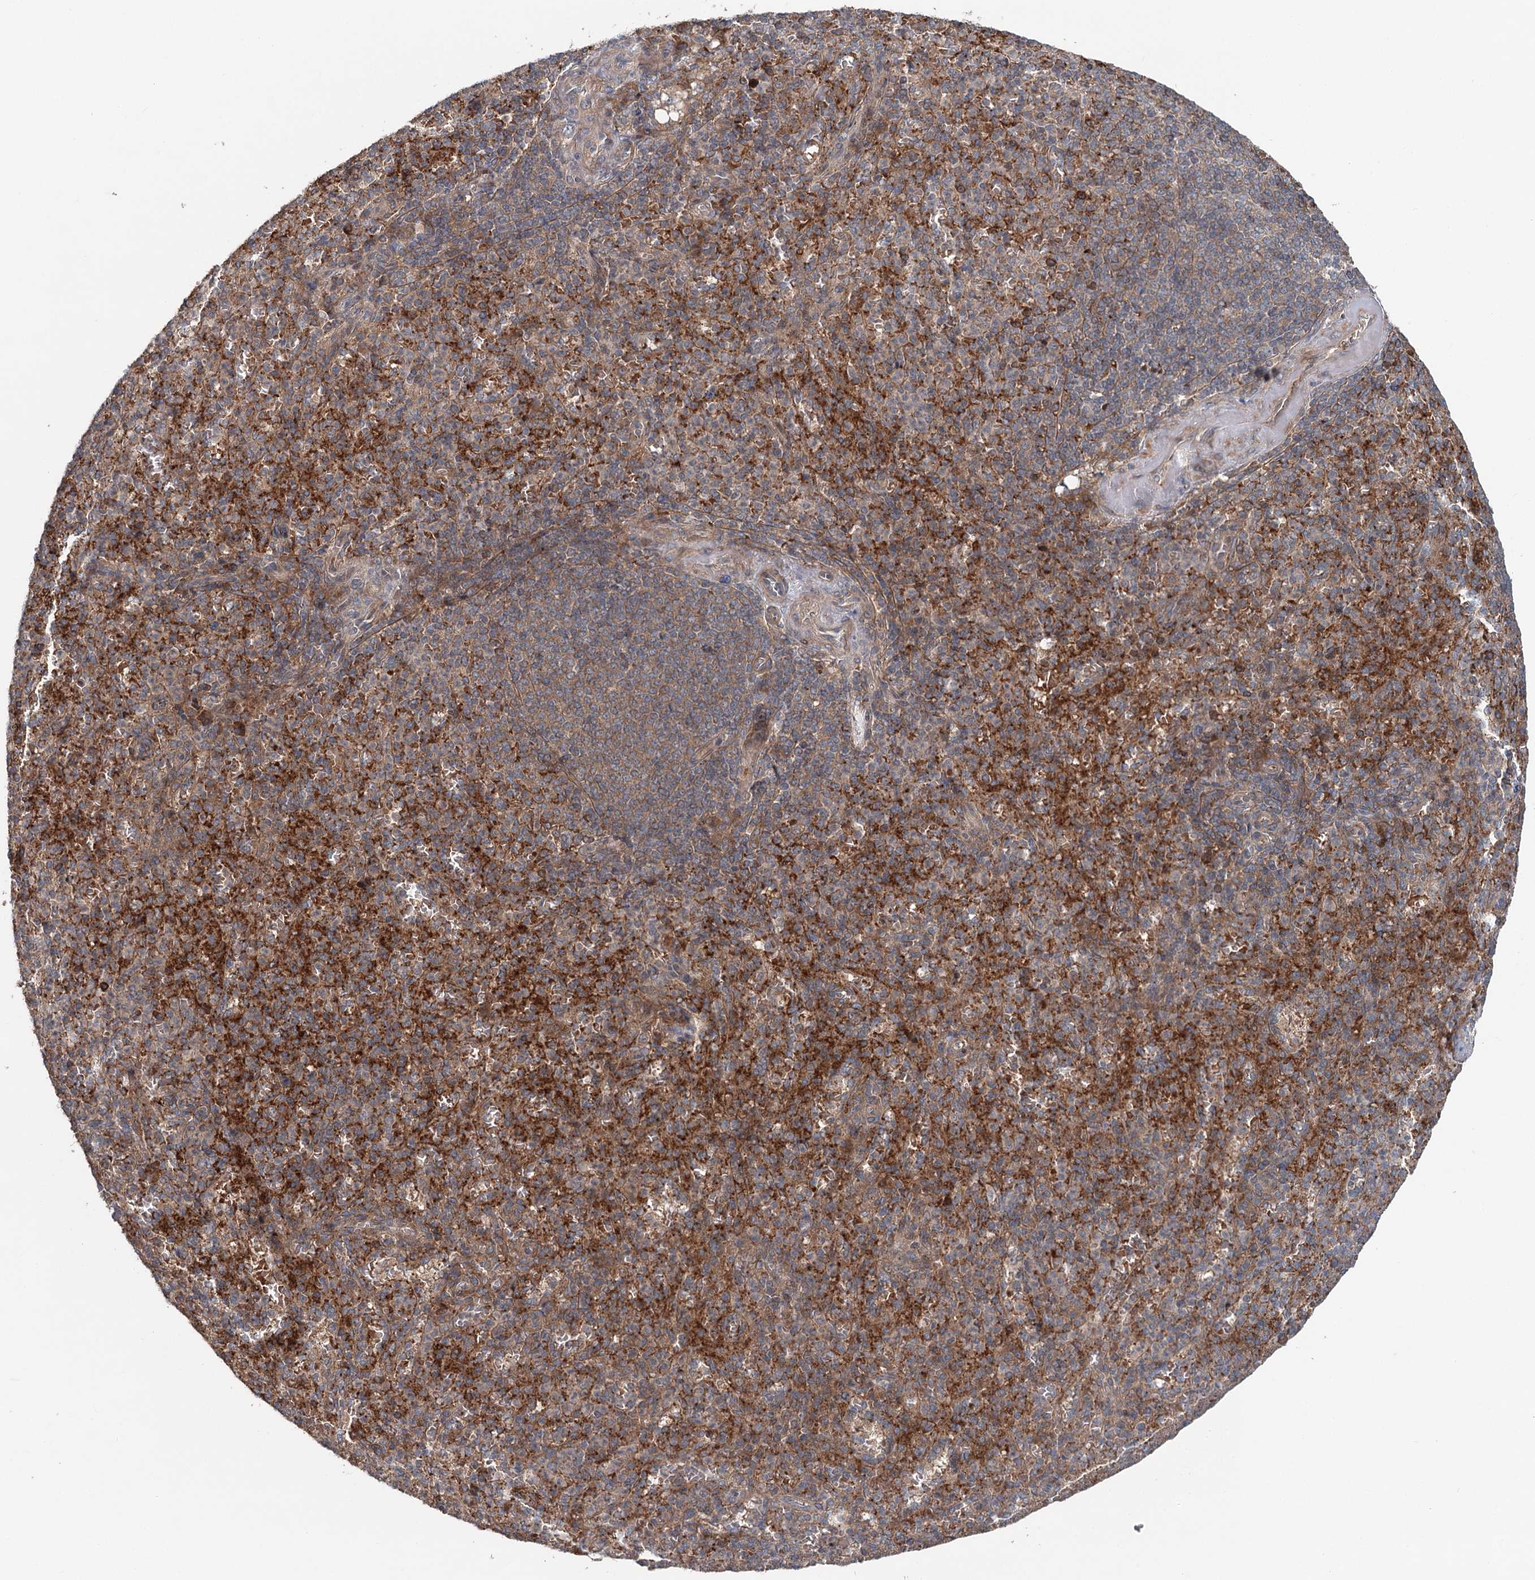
{"staining": {"intensity": "strong", "quantity": "25%-75%", "location": "cytoplasmic/membranous"}, "tissue": "spleen", "cell_type": "Cells in red pulp", "image_type": "normal", "snomed": [{"axis": "morphology", "description": "Normal tissue, NOS"}, {"axis": "topography", "description": "Spleen"}], "caption": "Spleen was stained to show a protein in brown. There is high levels of strong cytoplasmic/membranous staining in about 25%-75% of cells in red pulp. (Brightfield microscopy of DAB IHC at high magnification).", "gene": "ENSG00000273217", "patient": {"sex": "female", "age": 74}}